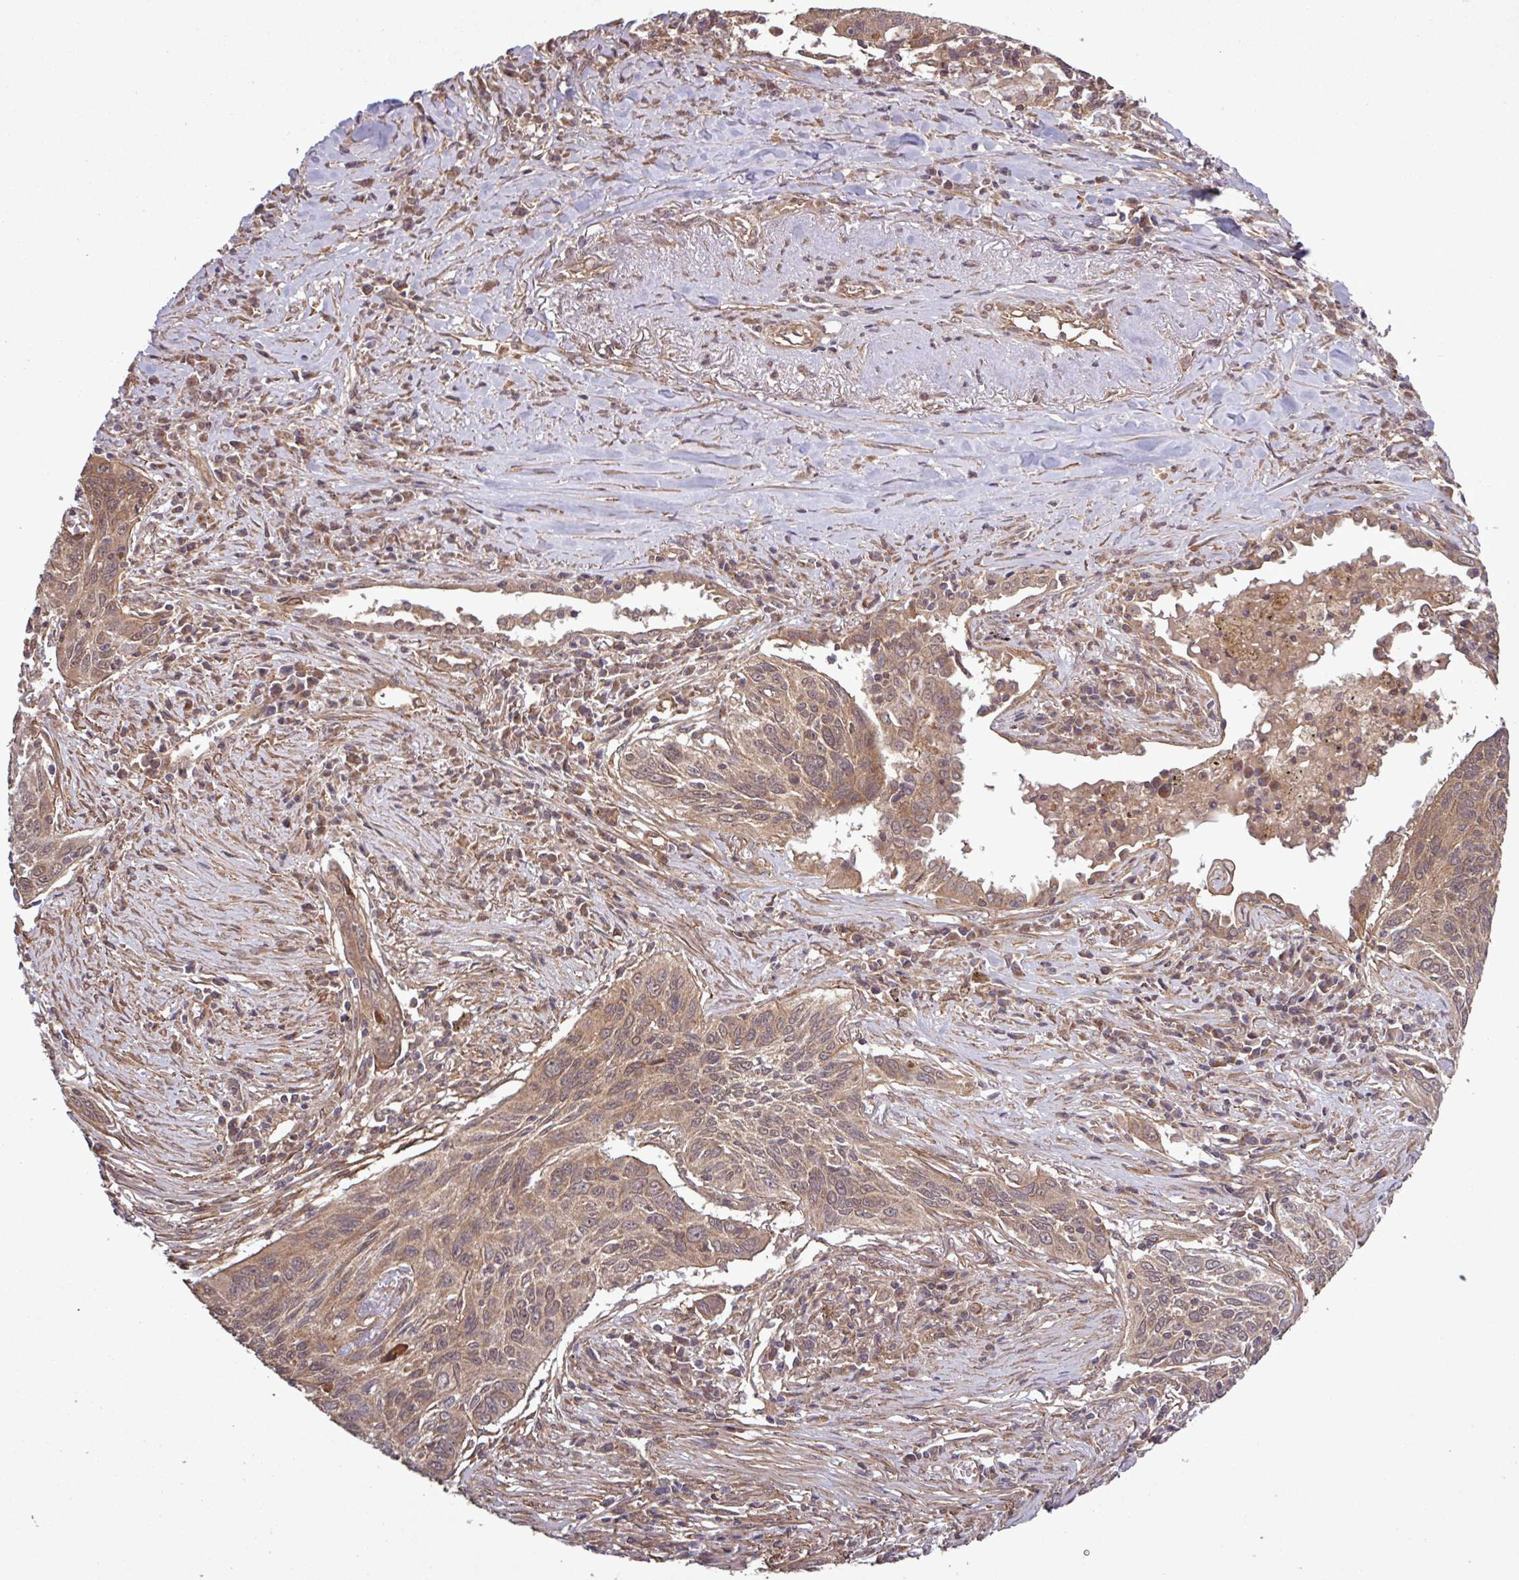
{"staining": {"intensity": "moderate", "quantity": ">75%", "location": "cytoplasmic/membranous"}, "tissue": "lung cancer", "cell_type": "Tumor cells", "image_type": "cancer", "snomed": [{"axis": "morphology", "description": "Squamous cell carcinoma, NOS"}, {"axis": "topography", "description": "Lung"}], "caption": "This is an image of immunohistochemistry staining of lung squamous cell carcinoma, which shows moderate staining in the cytoplasmic/membranous of tumor cells.", "gene": "TRABD2A", "patient": {"sex": "female", "age": 66}}